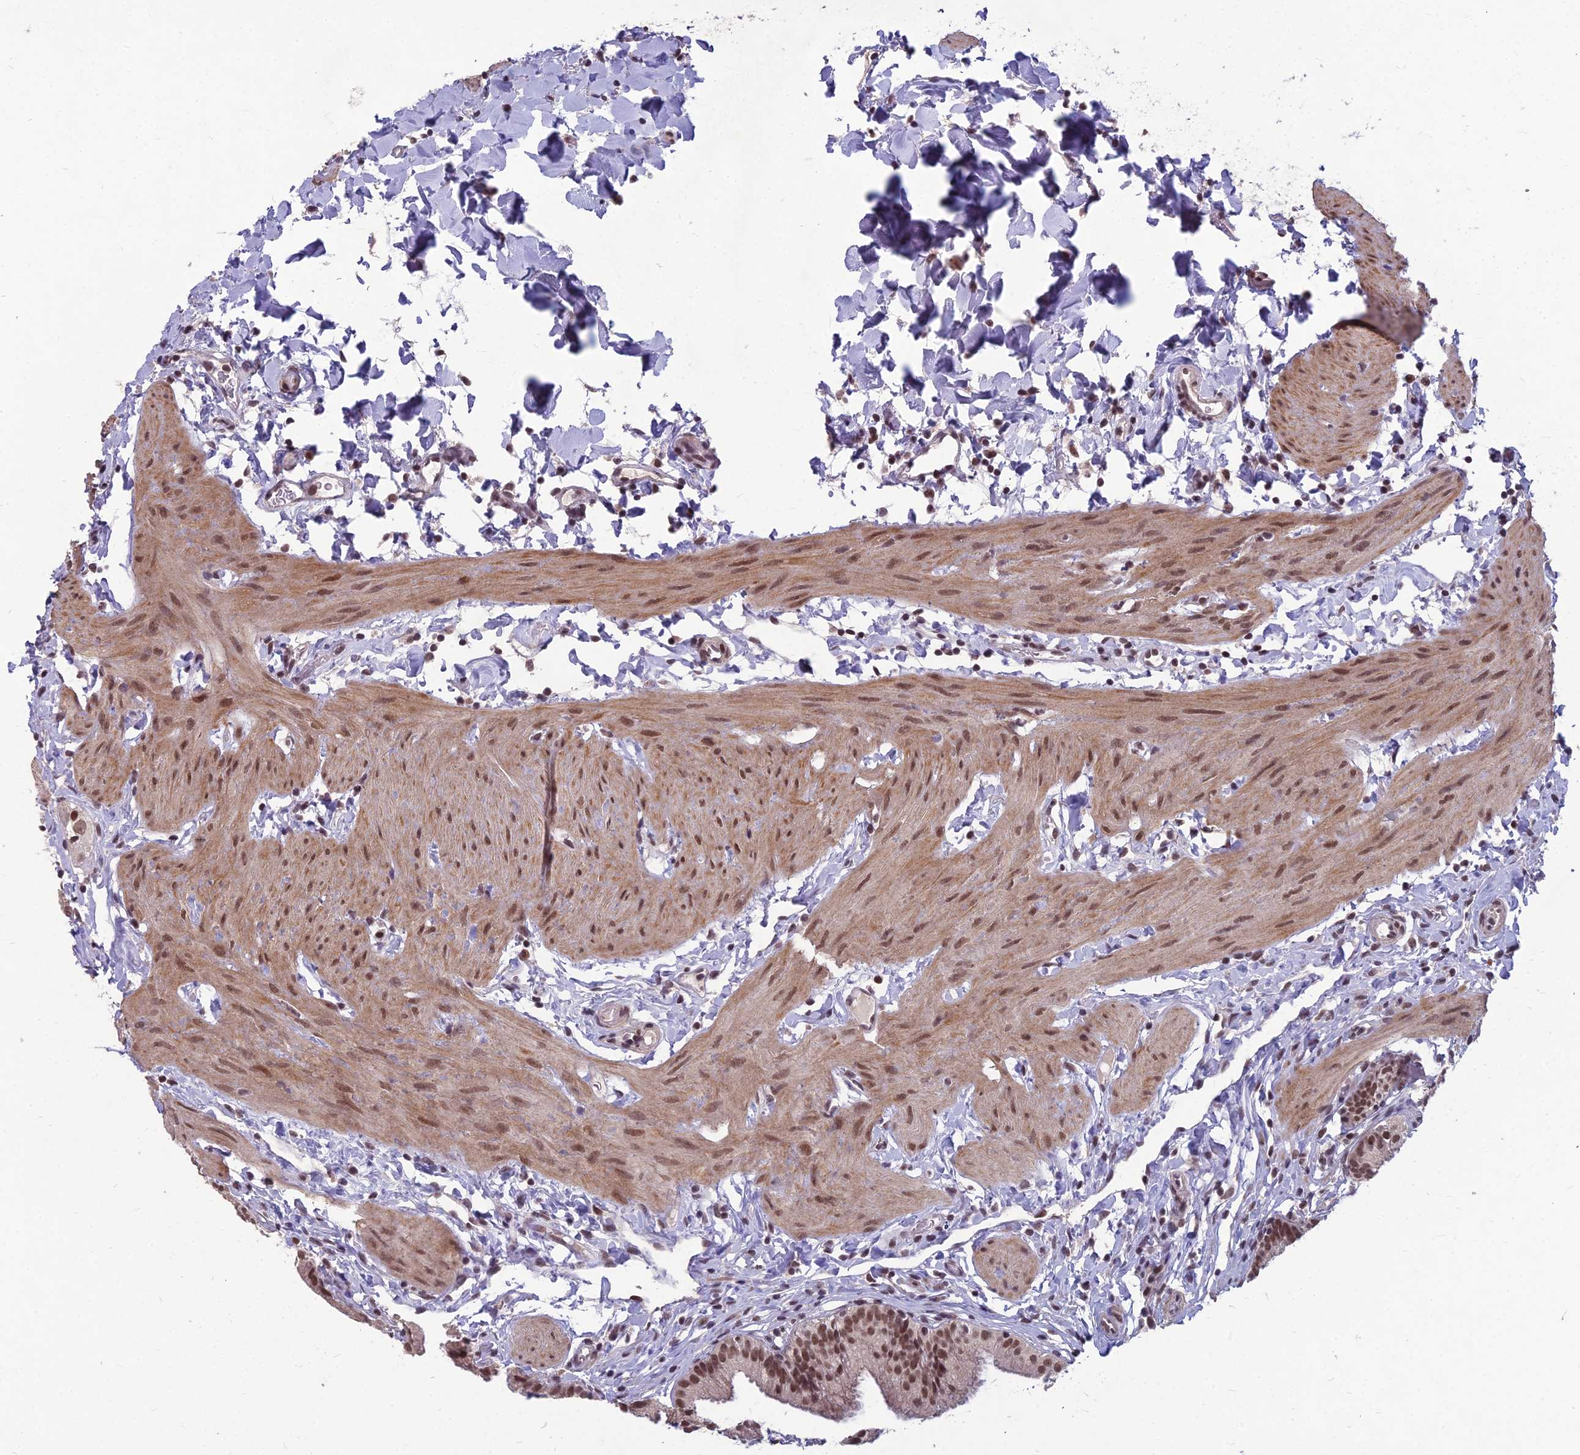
{"staining": {"intensity": "moderate", "quantity": ">75%", "location": "nuclear"}, "tissue": "gallbladder", "cell_type": "Glandular cells", "image_type": "normal", "snomed": [{"axis": "morphology", "description": "Normal tissue, NOS"}, {"axis": "topography", "description": "Gallbladder"}], "caption": "Protein staining exhibits moderate nuclear expression in approximately >75% of glandular cells in unremarkable gallbladder.", "gene": "KAT7", "patient": {"sex": "female", "age": 46}}